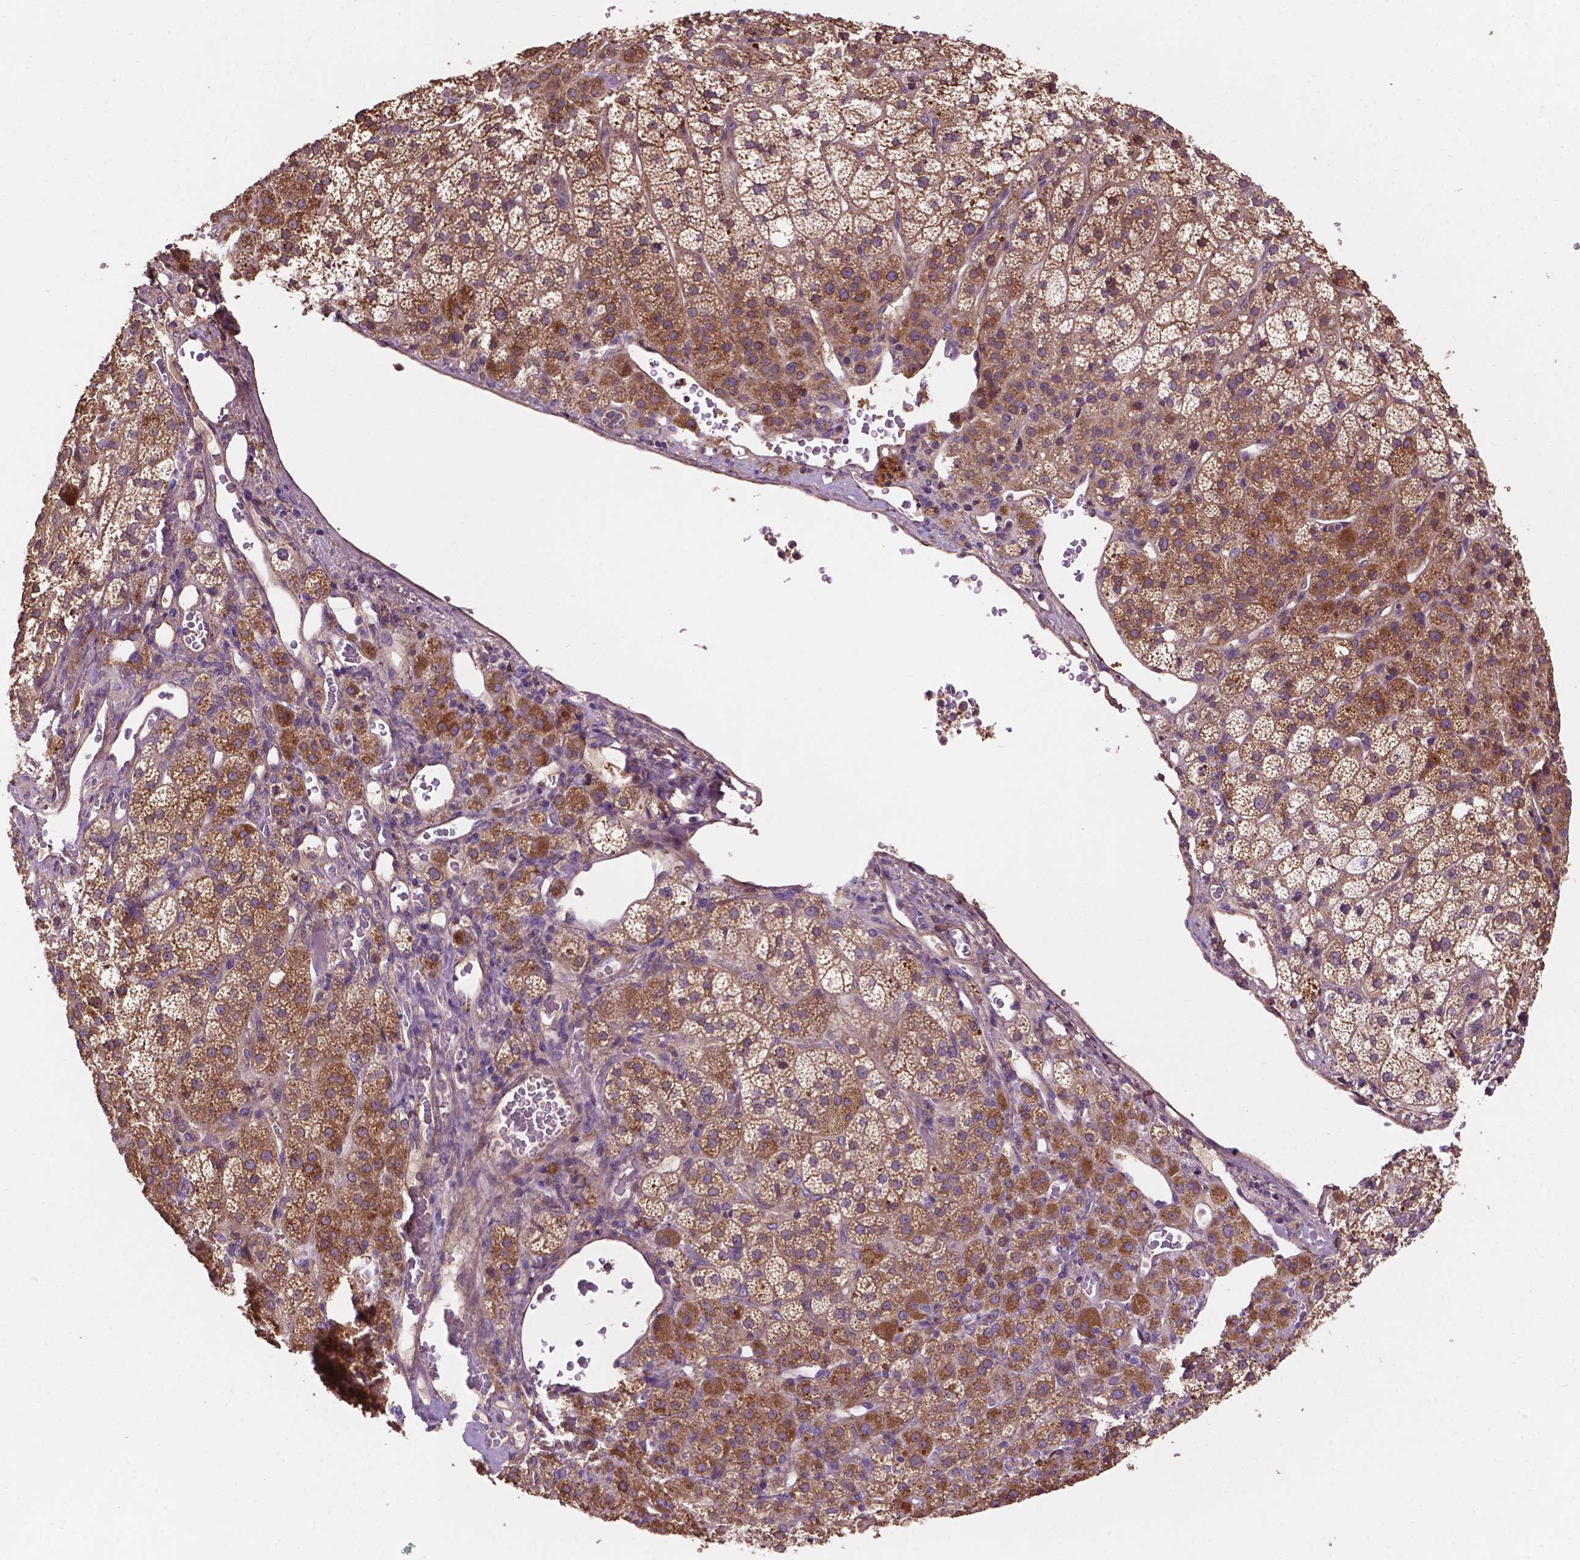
{"staining": {"intensity": "moderate", "quantity": ">75%", "location": "cytoplasmic/membranous"}, "tissue": "adrenal gland", "cell_type": "Glandular cells", "image_type": "normal", "snomed": [{"axis": "morphology", "description": "Normal tissue, NOS"}, {"axis": "topography", "description": "Adrenal gland"}], "caption": "This micrograph shows normal adrenal gland stained with immunohistochemistry (IHC) to label a protein in brown. The cytoplasmic/membranous of glandular cells show moderate positivity for the protein. Nuclei are counter-stained blue.", "gene": "GJA9", "patient": {"sex": "female", "age": 60}}